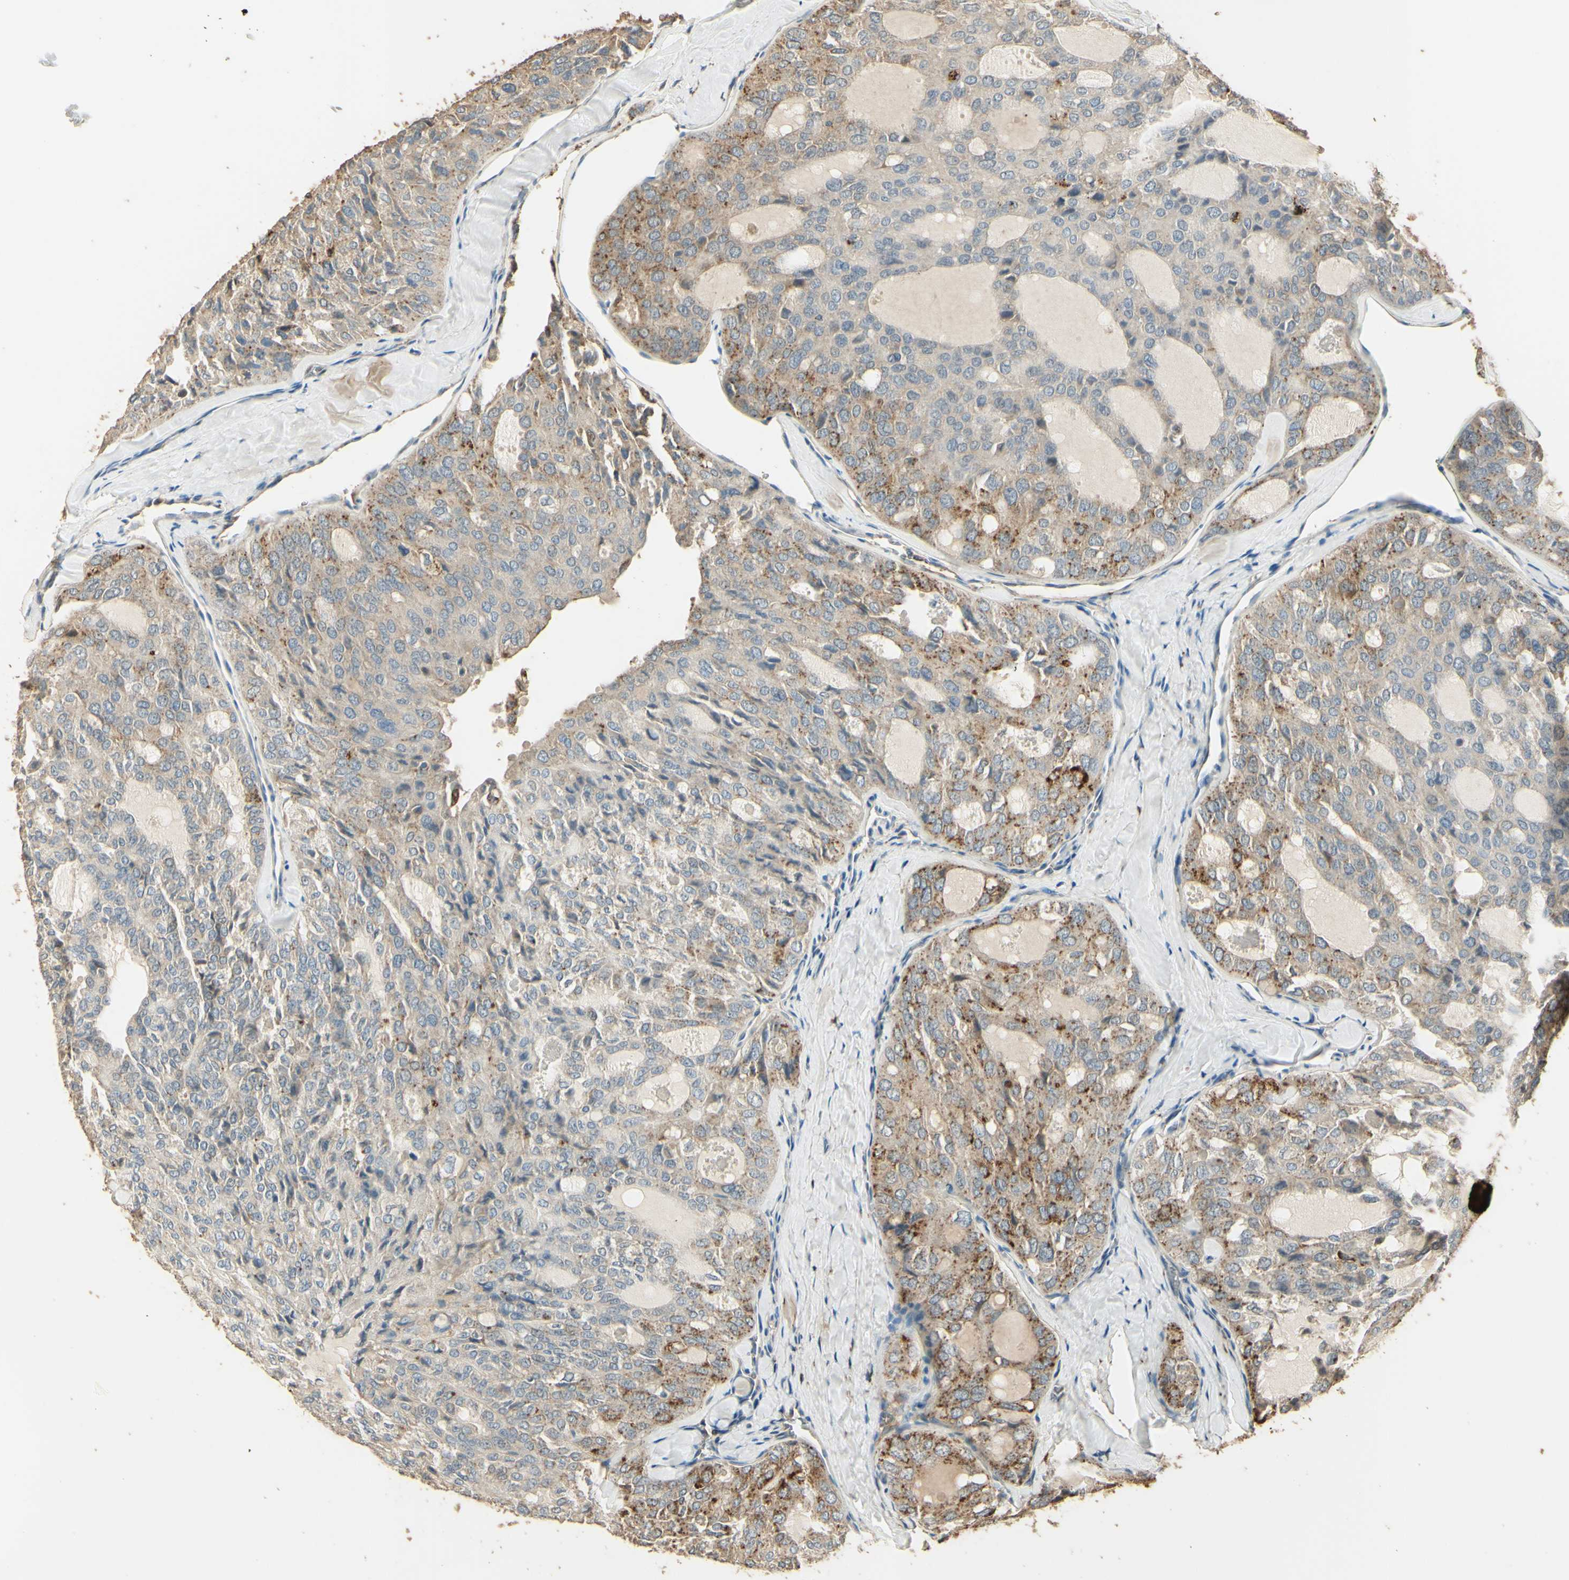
{"staining": {"intensity": "moderate", "quantity": "25%-75%", "location": "cytoplasmic/membranous"}, "tissue": "thyroid cancer", "cell_type": "Tumor cells", "image_type": "cancer", "snomed": [{"axis": "morphology", "description": "Follicular adenoma carcinoma, NOS"}, {"axis": "topography", "description": "Thyroid gland"}], "caption": "This histopathology image reveals immunohistochemistry (IHC) staining of thyroid follicular adenoma carcinoma, with medium moderate cytoplasmic/membranous positivity in approximately 25%-75% of tumor cells.", "gene": "ARHGEF17", "patient": {"sex": "male", "age": 75}}